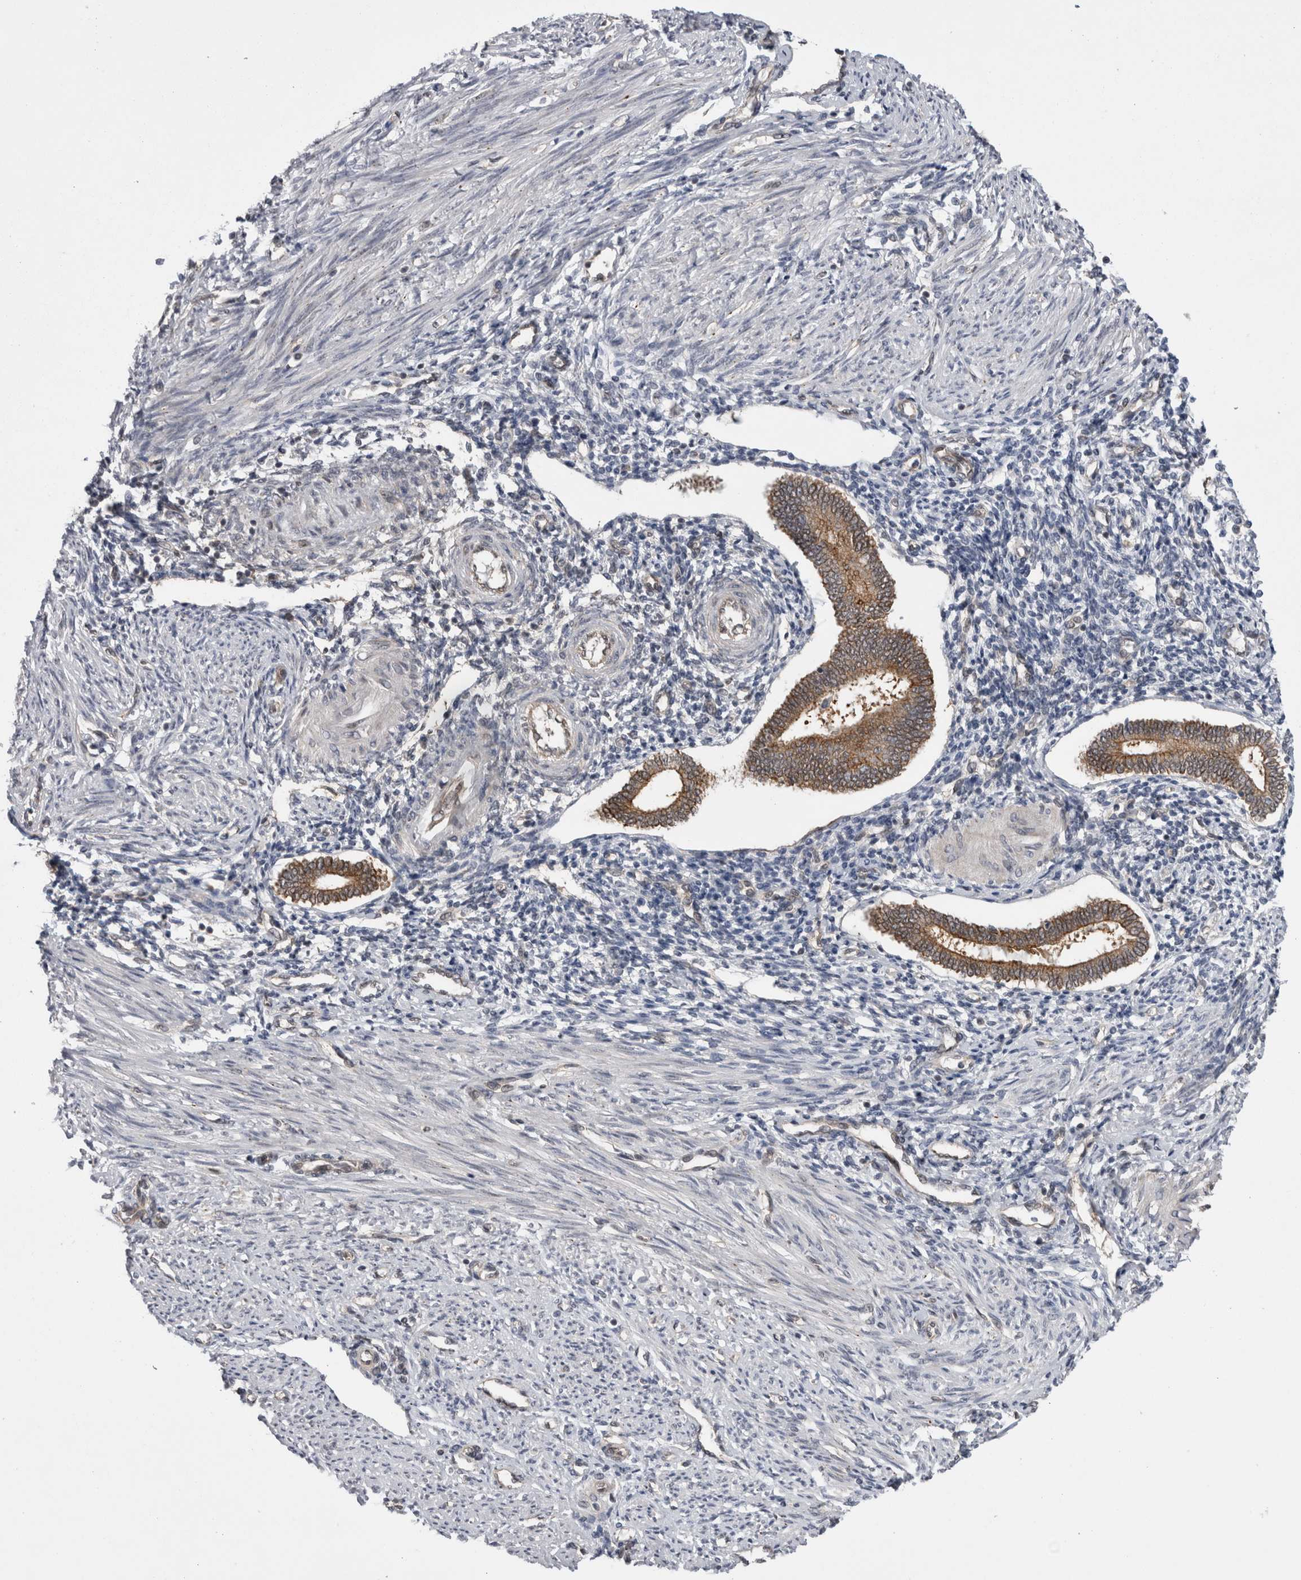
{"staining": {"intensity": "weak", "quantity": "25%-75%", "location": "nuclear"}, "tissue": "endometrium", "cell_type": "Cells in endometrial stroma", "image_type": "normal", "snomed": [{"axis": "morphology", "description": "Normal tissue, NOS"}, {"axis": "topography", "description": "Endometrium"}], "caption": "Protein expression analysis of normal endometrium reveals weak nuclear expression in approximately 25%-75% of cells in endometrial stroma. (brown staining indicates protein expression, while blue staining denotes nuclei).", "gene": "ZNF341", "patient": {"sex": "female", "age": 42}}